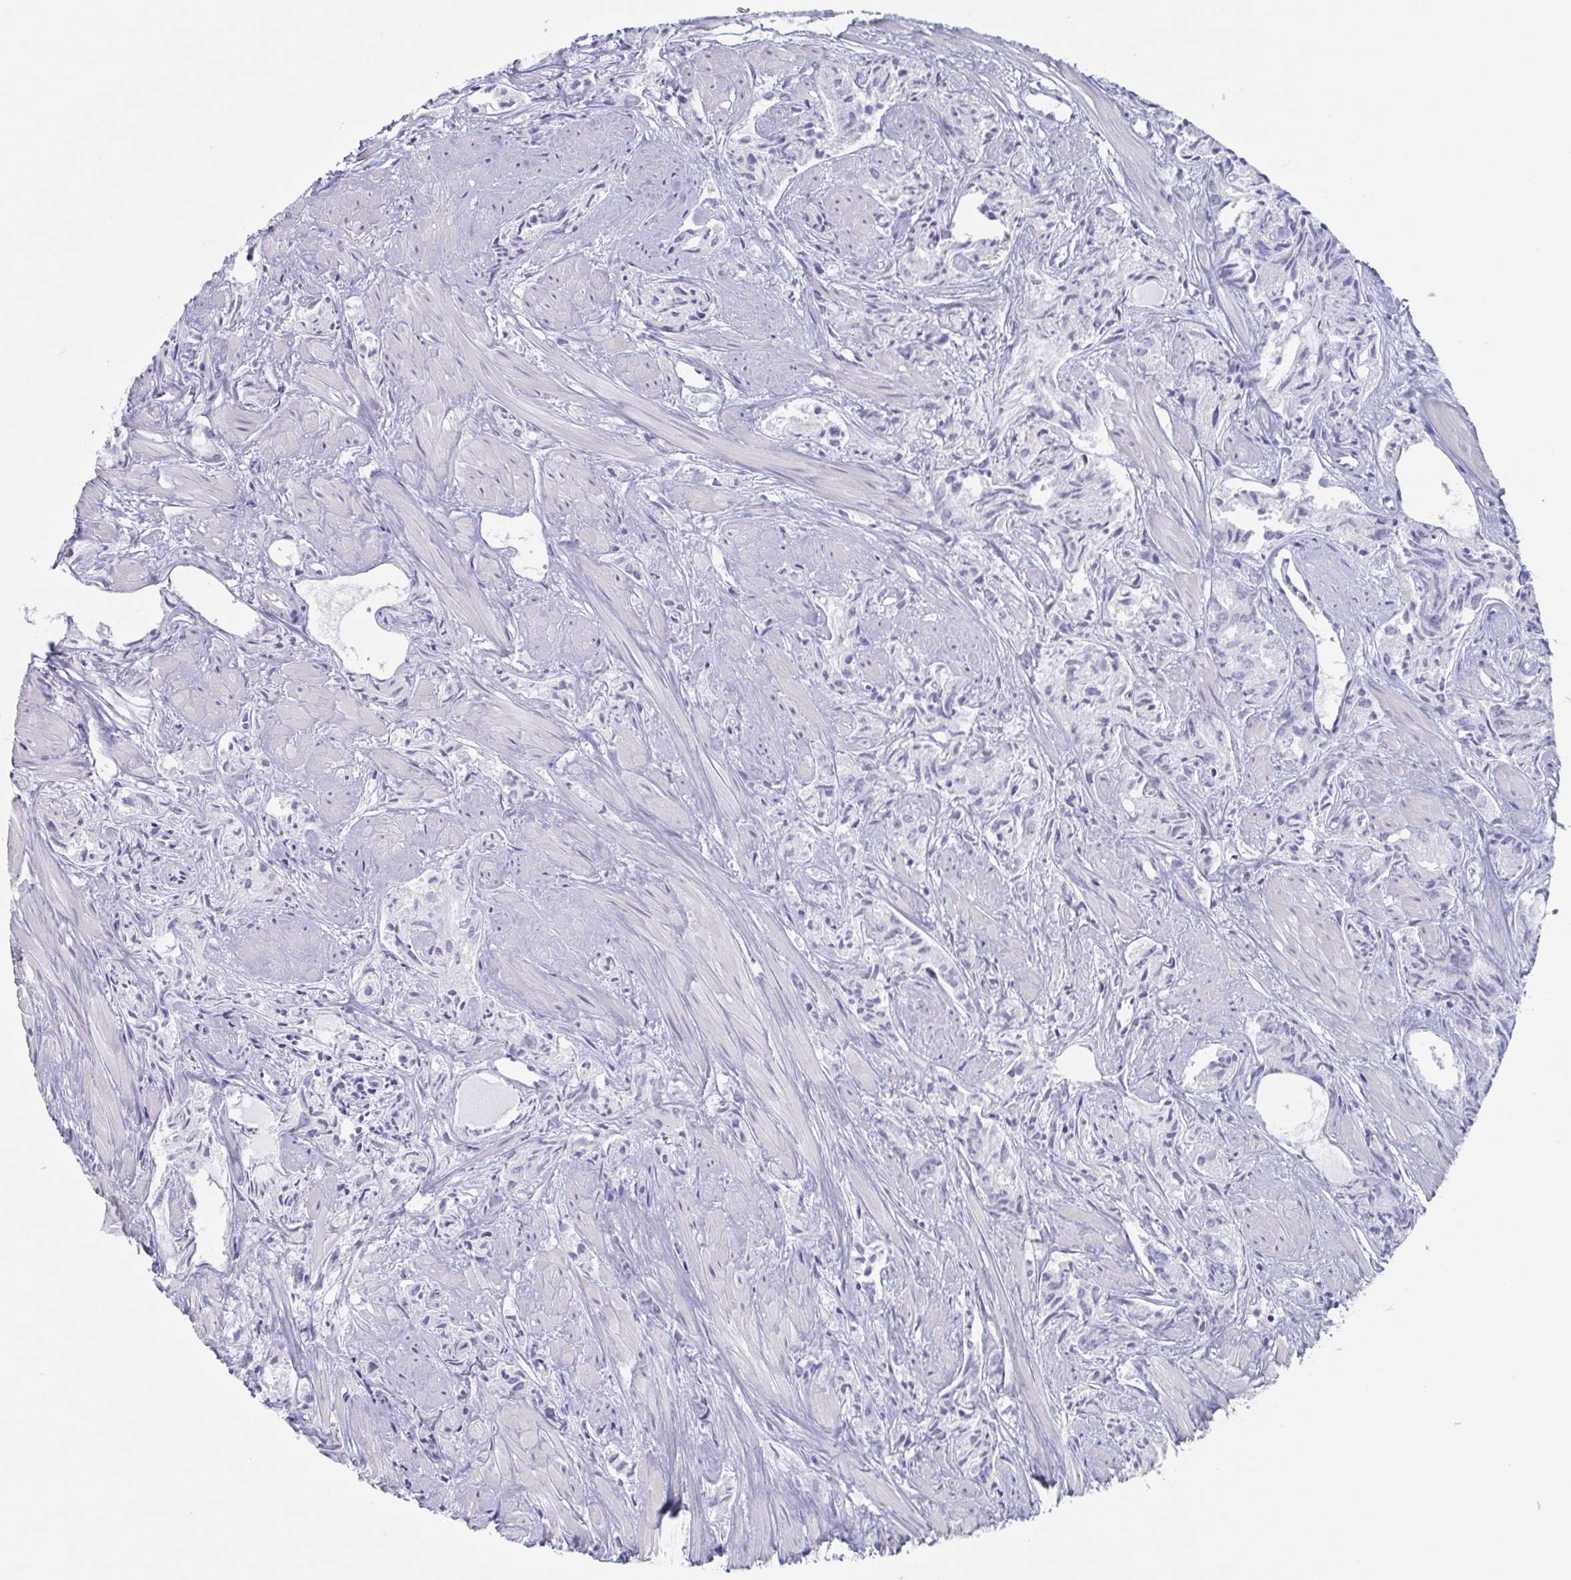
{"staining": {"intensity": "negative", "quantity": "none", "location": "none"}, "tissue": "prostate cancer", "cell_type": "Tumor cells", "image_type": "cancer", "snomed": [{"axis": "morphology", "description": "Adenocarcinoma, High grade"}, {"axis": "topography", "description": "Prostate"}], "caption": "Immunohistochemistry (IHC) micrograph of human high-grade adenocarcinoma (prostate) stained for a protein (brown), which shows no positivity in tumor cells.", "gene": "TAGLN3", "patient": {"sex": "male", "age": 58}}